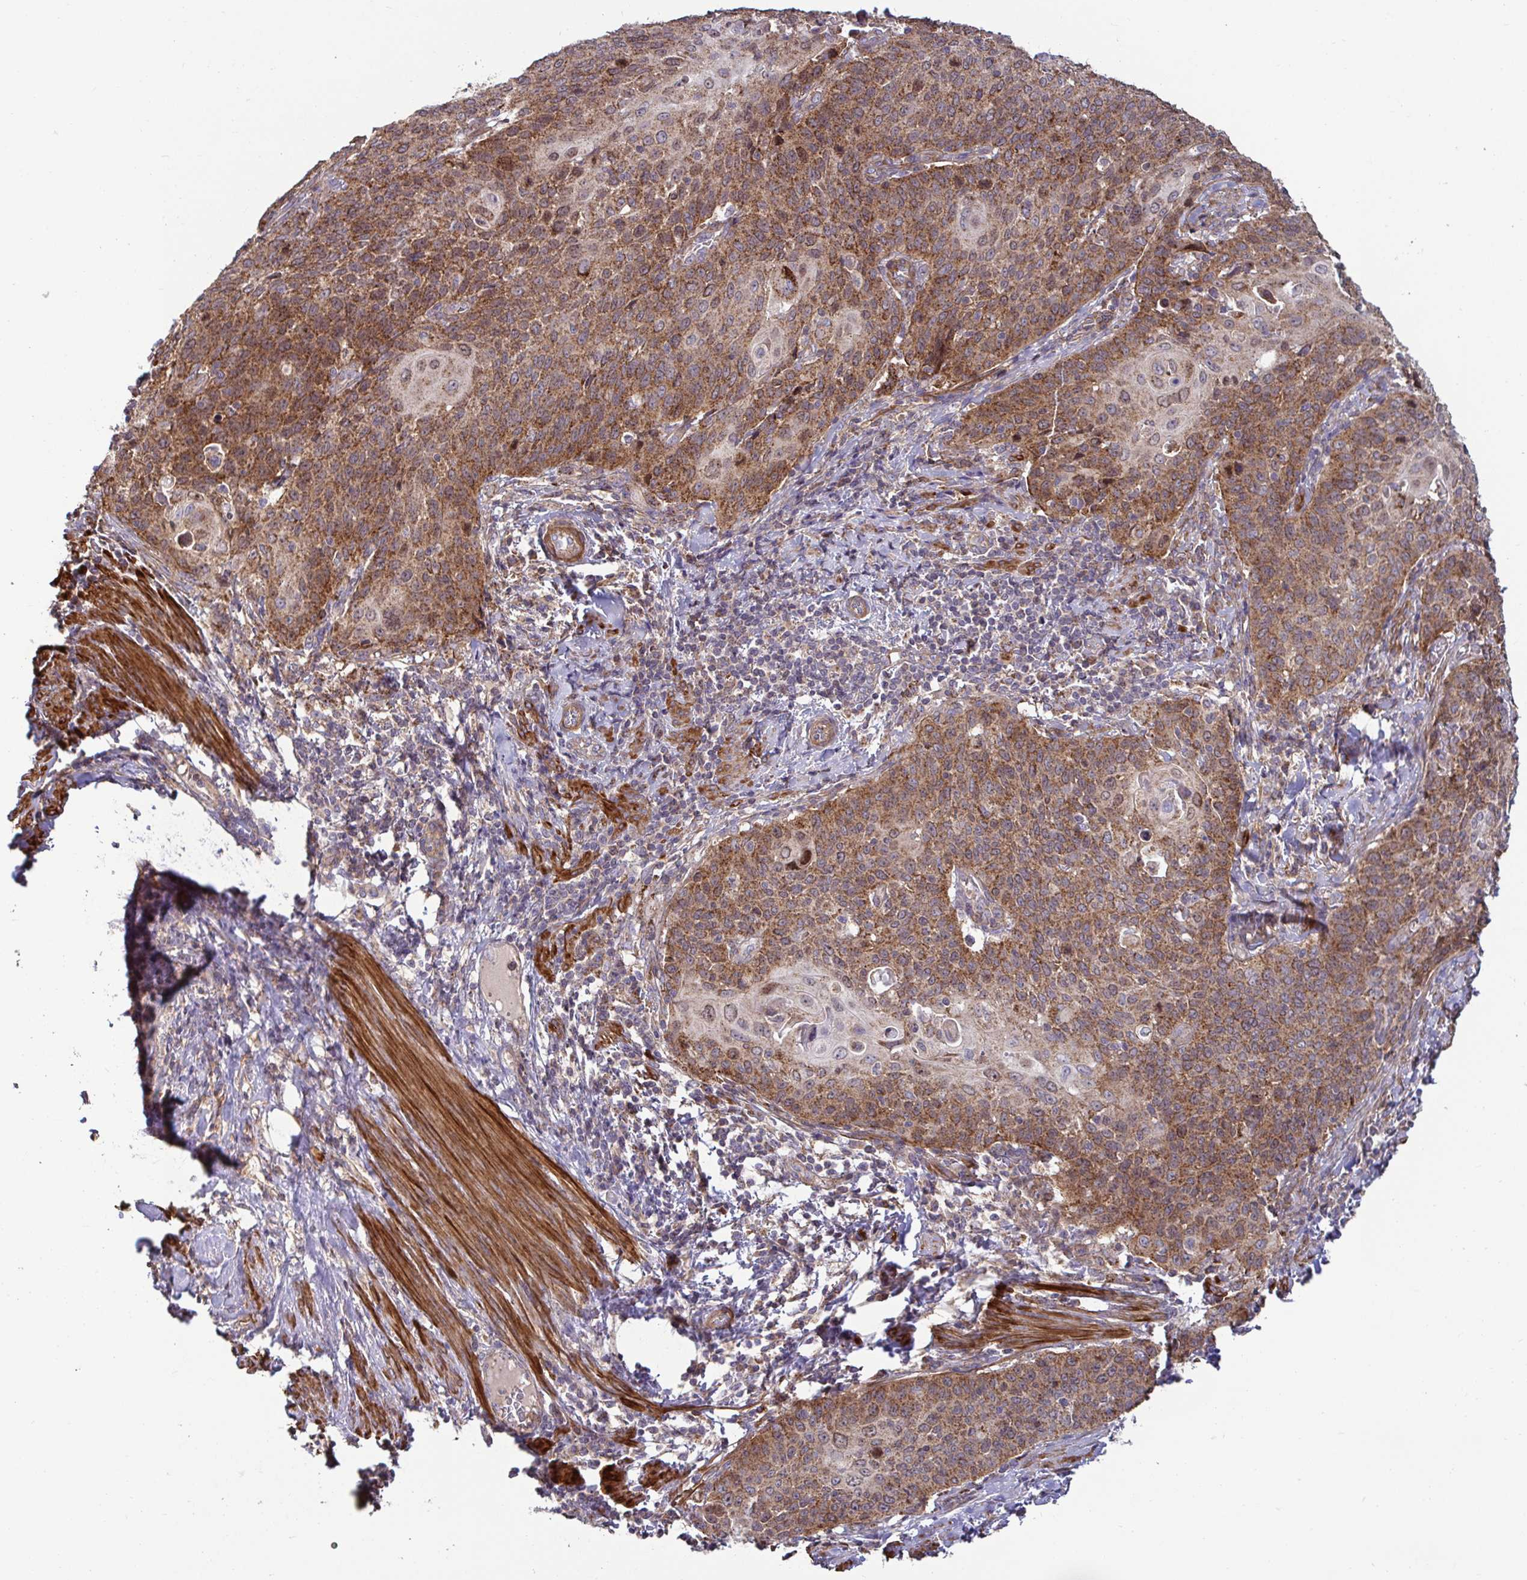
{"staining": {"intensity": "strong", "quantity": "25%-75%", "location": "cytoplasmic/membranous"}, "tissue": "cervical cancer", "cell_type": "Tumor cells", "image_type": "cancer", "snomed": [{"axis": "morphology", "description": "Squamous cell carcinoma, NOS"}, {"axis": "topography", "description": "Cervix"}], "caption": "The photomicrograph reveals a brown stain indicating the presence of a protein in the cytoplasmic/membranous of tumor cells in cervical squamous cell carcinoma.", "gene": "SPRY1", "patient": {"sex": "female", "age": 65}}